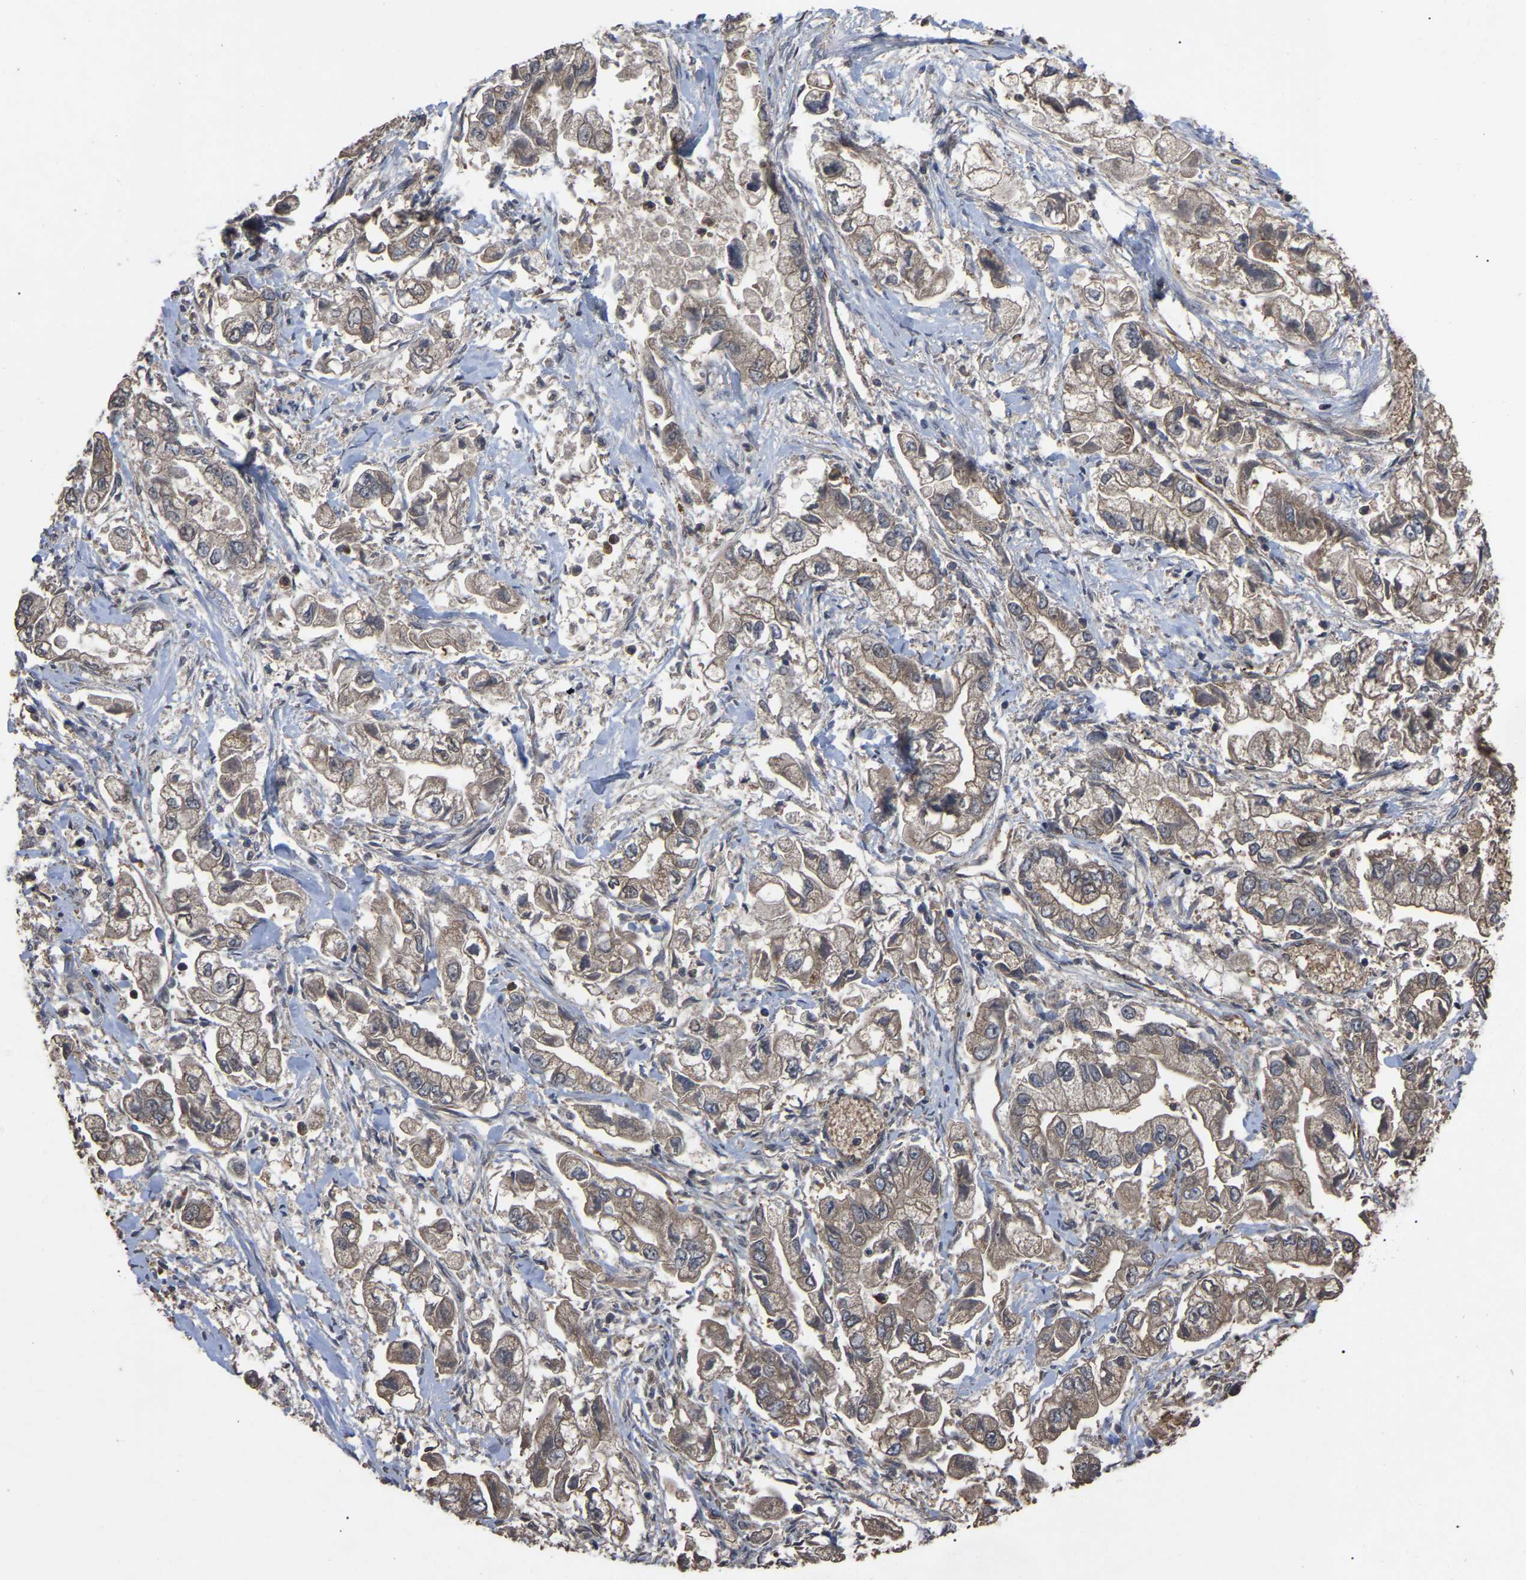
{"staining": {"intensity": "weak", "quantity": ">75%", "location": "cytoplasmic/membranous"}, "tissue": "stomach cancer", "cell_type": "Tumor cells", "image_type": "cancer", "snomed": [{"axis": "morphology", "description": "Normal tissue, NOS"}, {"axis": "morphology", "description": "Adenocarcinoma, NOS"}, {"axis": "topography", "description": "Stomach"}], "caption": "Immunohistochemical staining of human stomach cancer (adenocarcinoma) shows low levels of weak cytoplasmic/membranous positivity in about >75% of tumor cells.", "gene": "FAM161B", "patient": {"sex": "male", "age": 62}}